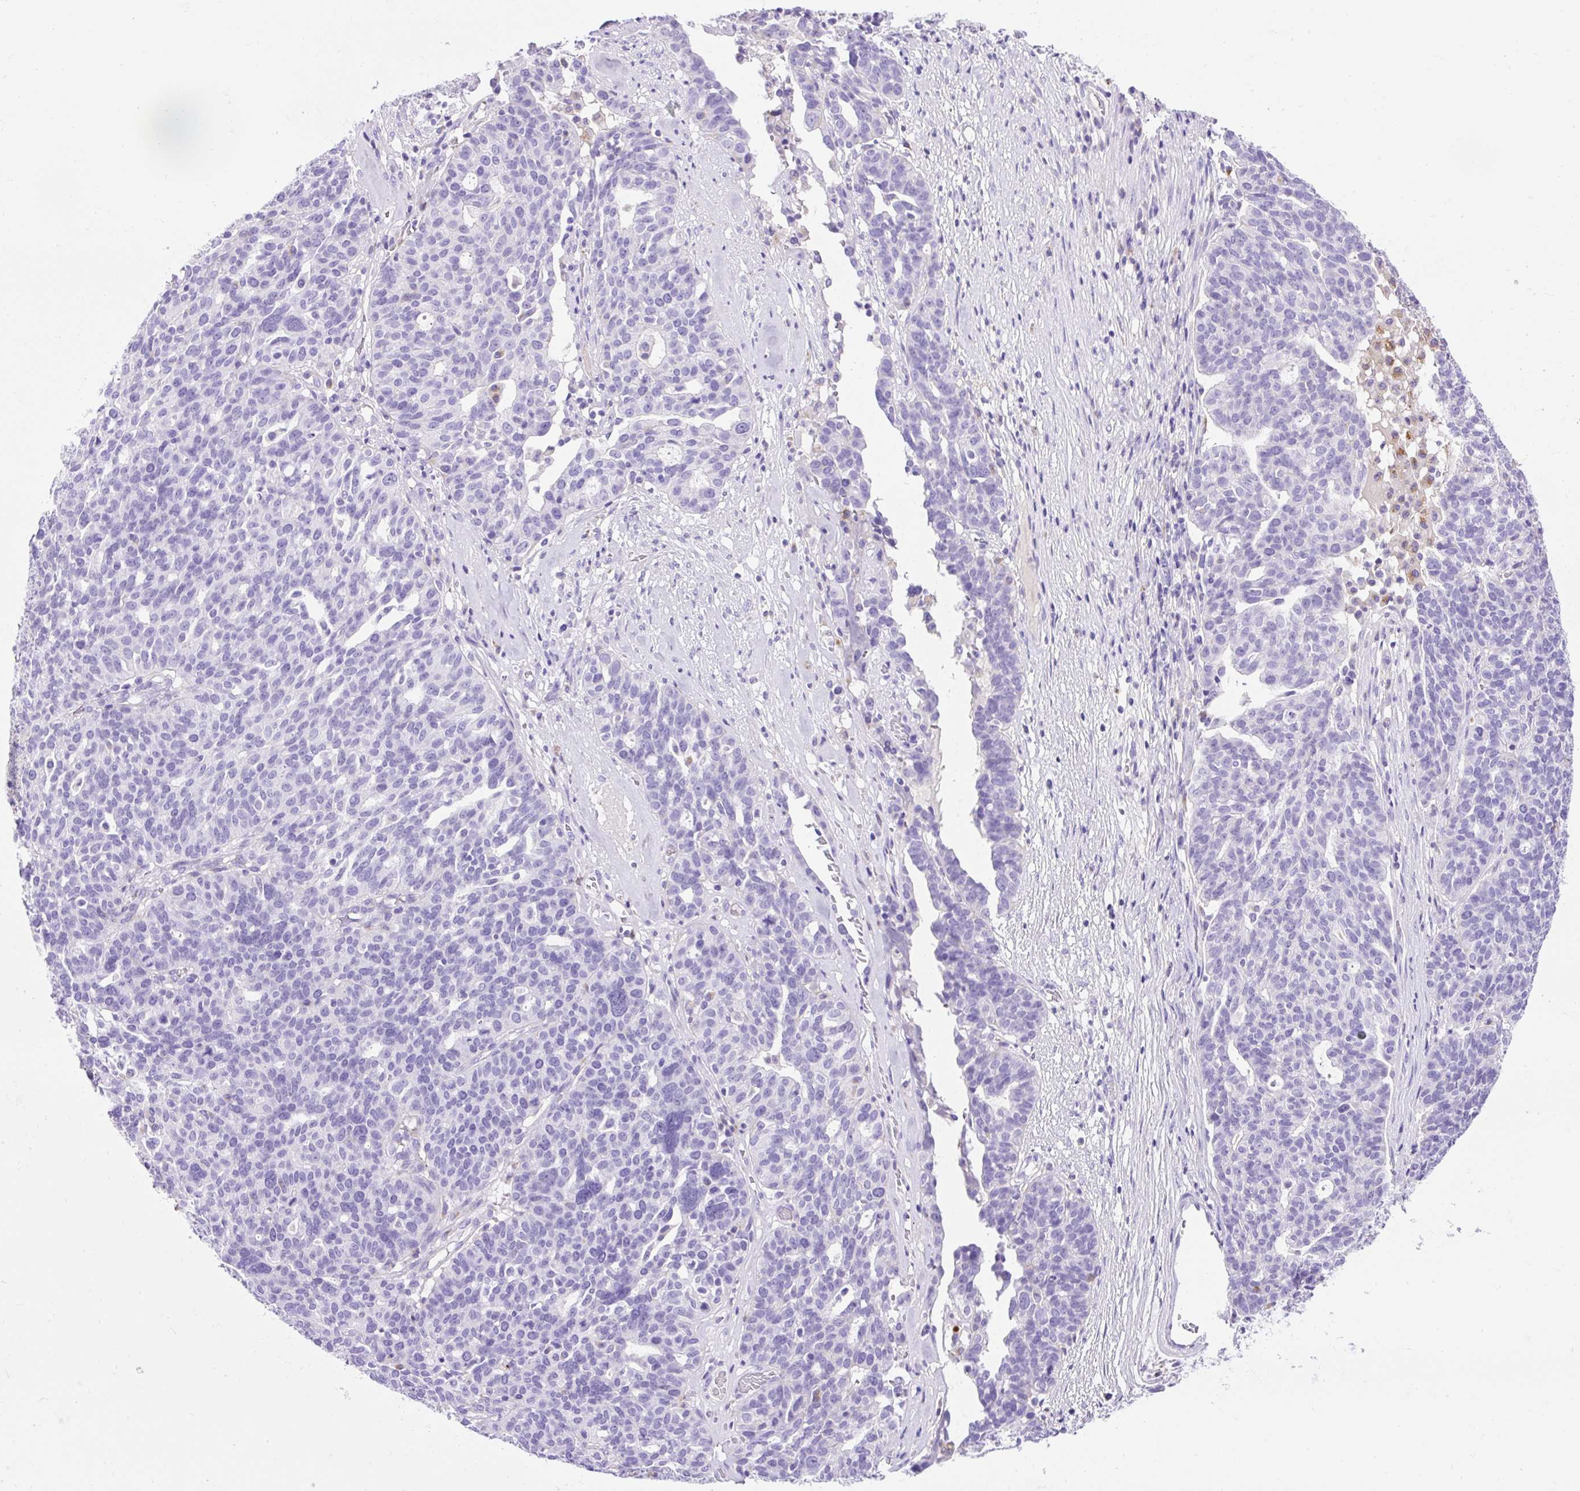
{"staining": {"intensity": "negative", "quantity": "none", "location": "none"}, "tissue": "ovarian cancer", "cell_type": "Tumor cells", "image_type": "cancer", "snomed": [{"axis": "morphology", "description": "Cystadenocarcinoma, serous, NOS"}, {"axis": "topography", "description": "Ovary"}], "caption": "DAB (3,3'-diaminobenzidine) immunohistochemical staining of human ovarian cancer (serous cystadenocarcinoma) exhibits no significant positivity in tumor cells.", "gene": "HEXB", "patient": {"sex": "female", "age": 59}}